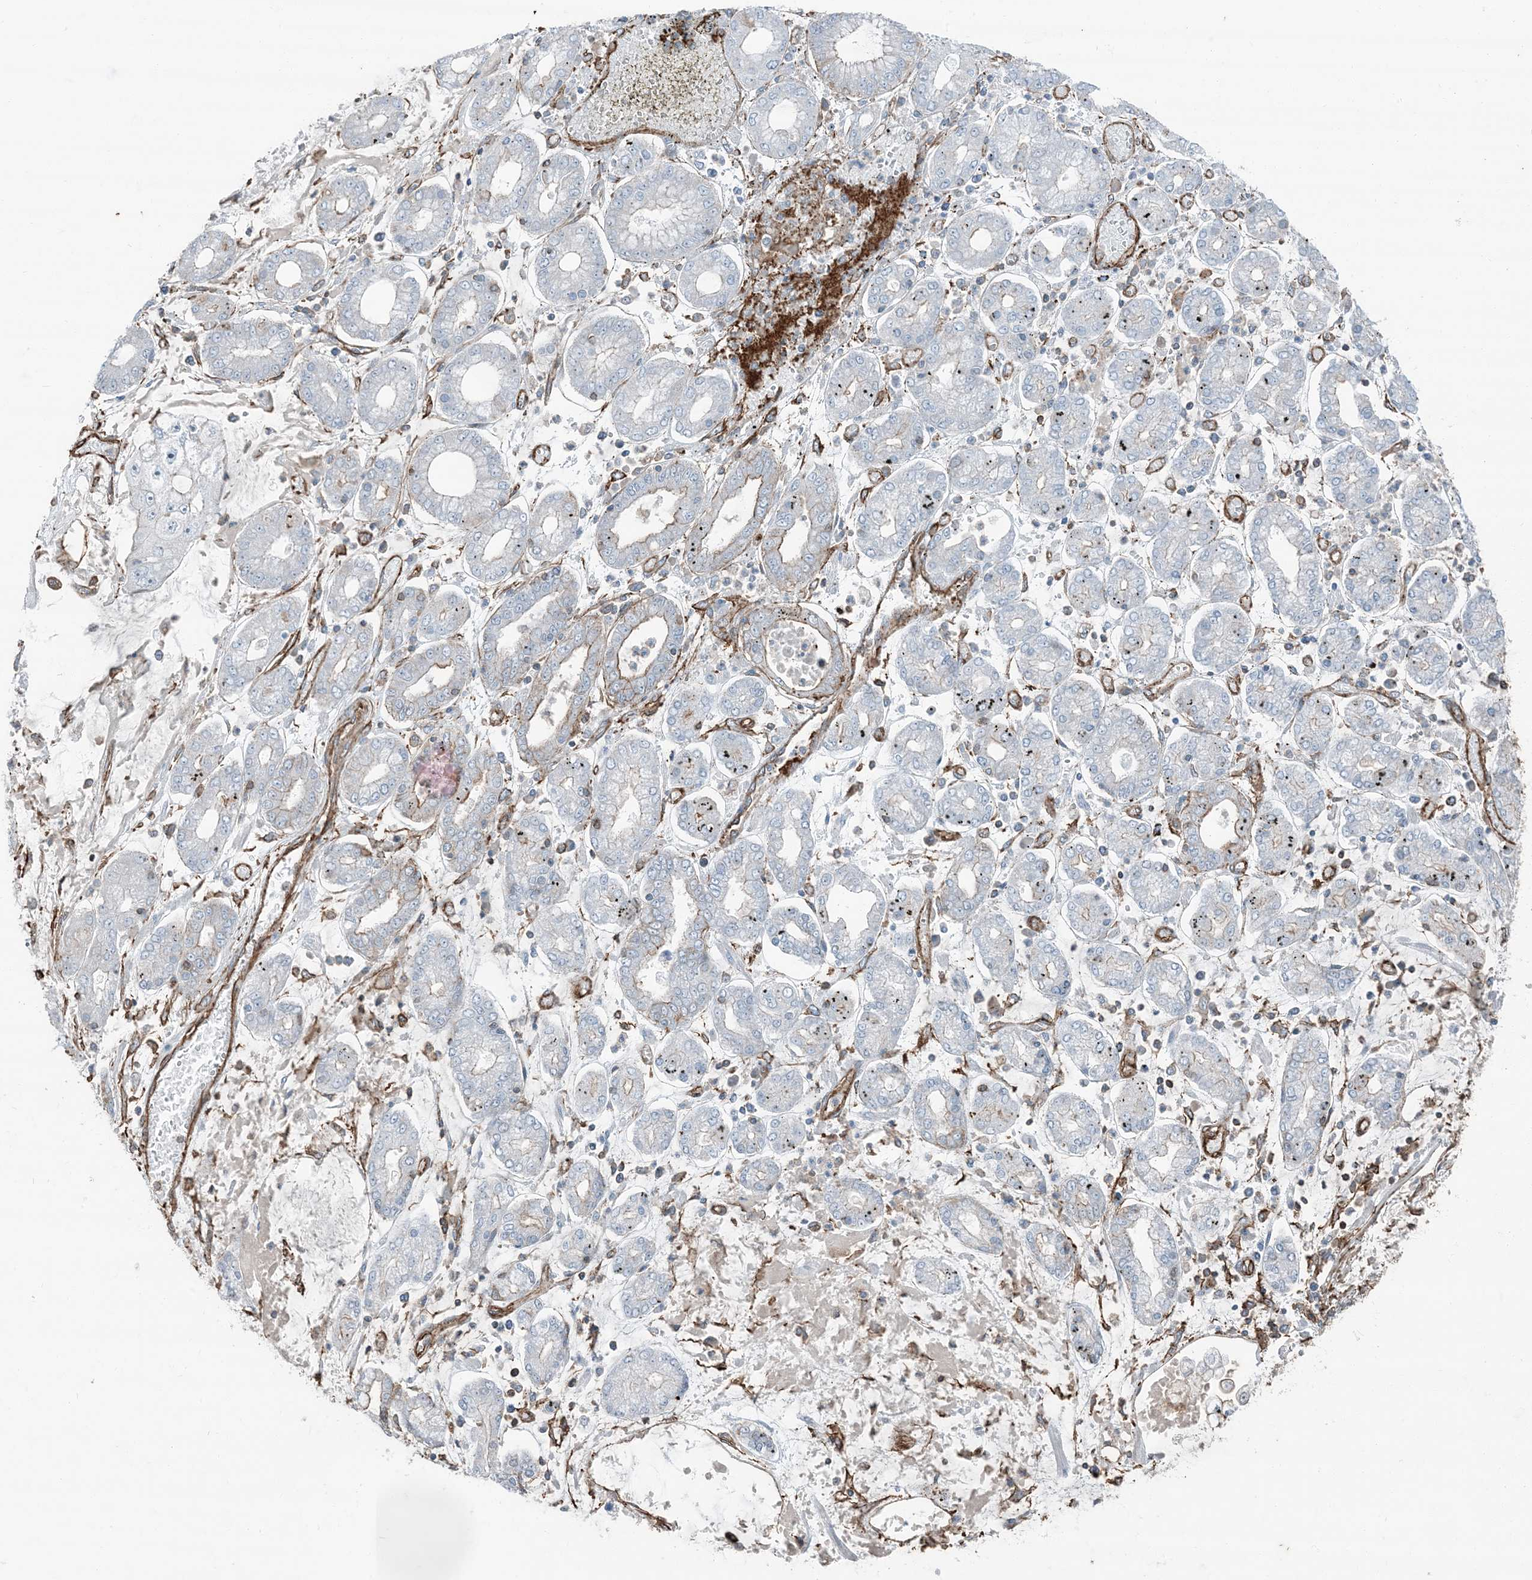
{"staining": {"intensity": "negative", "quantity": "none", "location": "none"}, "tissue": "stomach cancer", "cell_type": "Tumor cells", "image_type": "cancer", "snomed": [{"axis": "morphology", "description": "Adenocarcinoma, NOS"}, {"axis": "topography", "description": "Stomach"}], "caption": "Photomicrograph shows no protein positivity in tumor cells of stomach cancer tissue.", "gene": "APOBEC3C", "patient": {"sex": "male", "age": 76}}